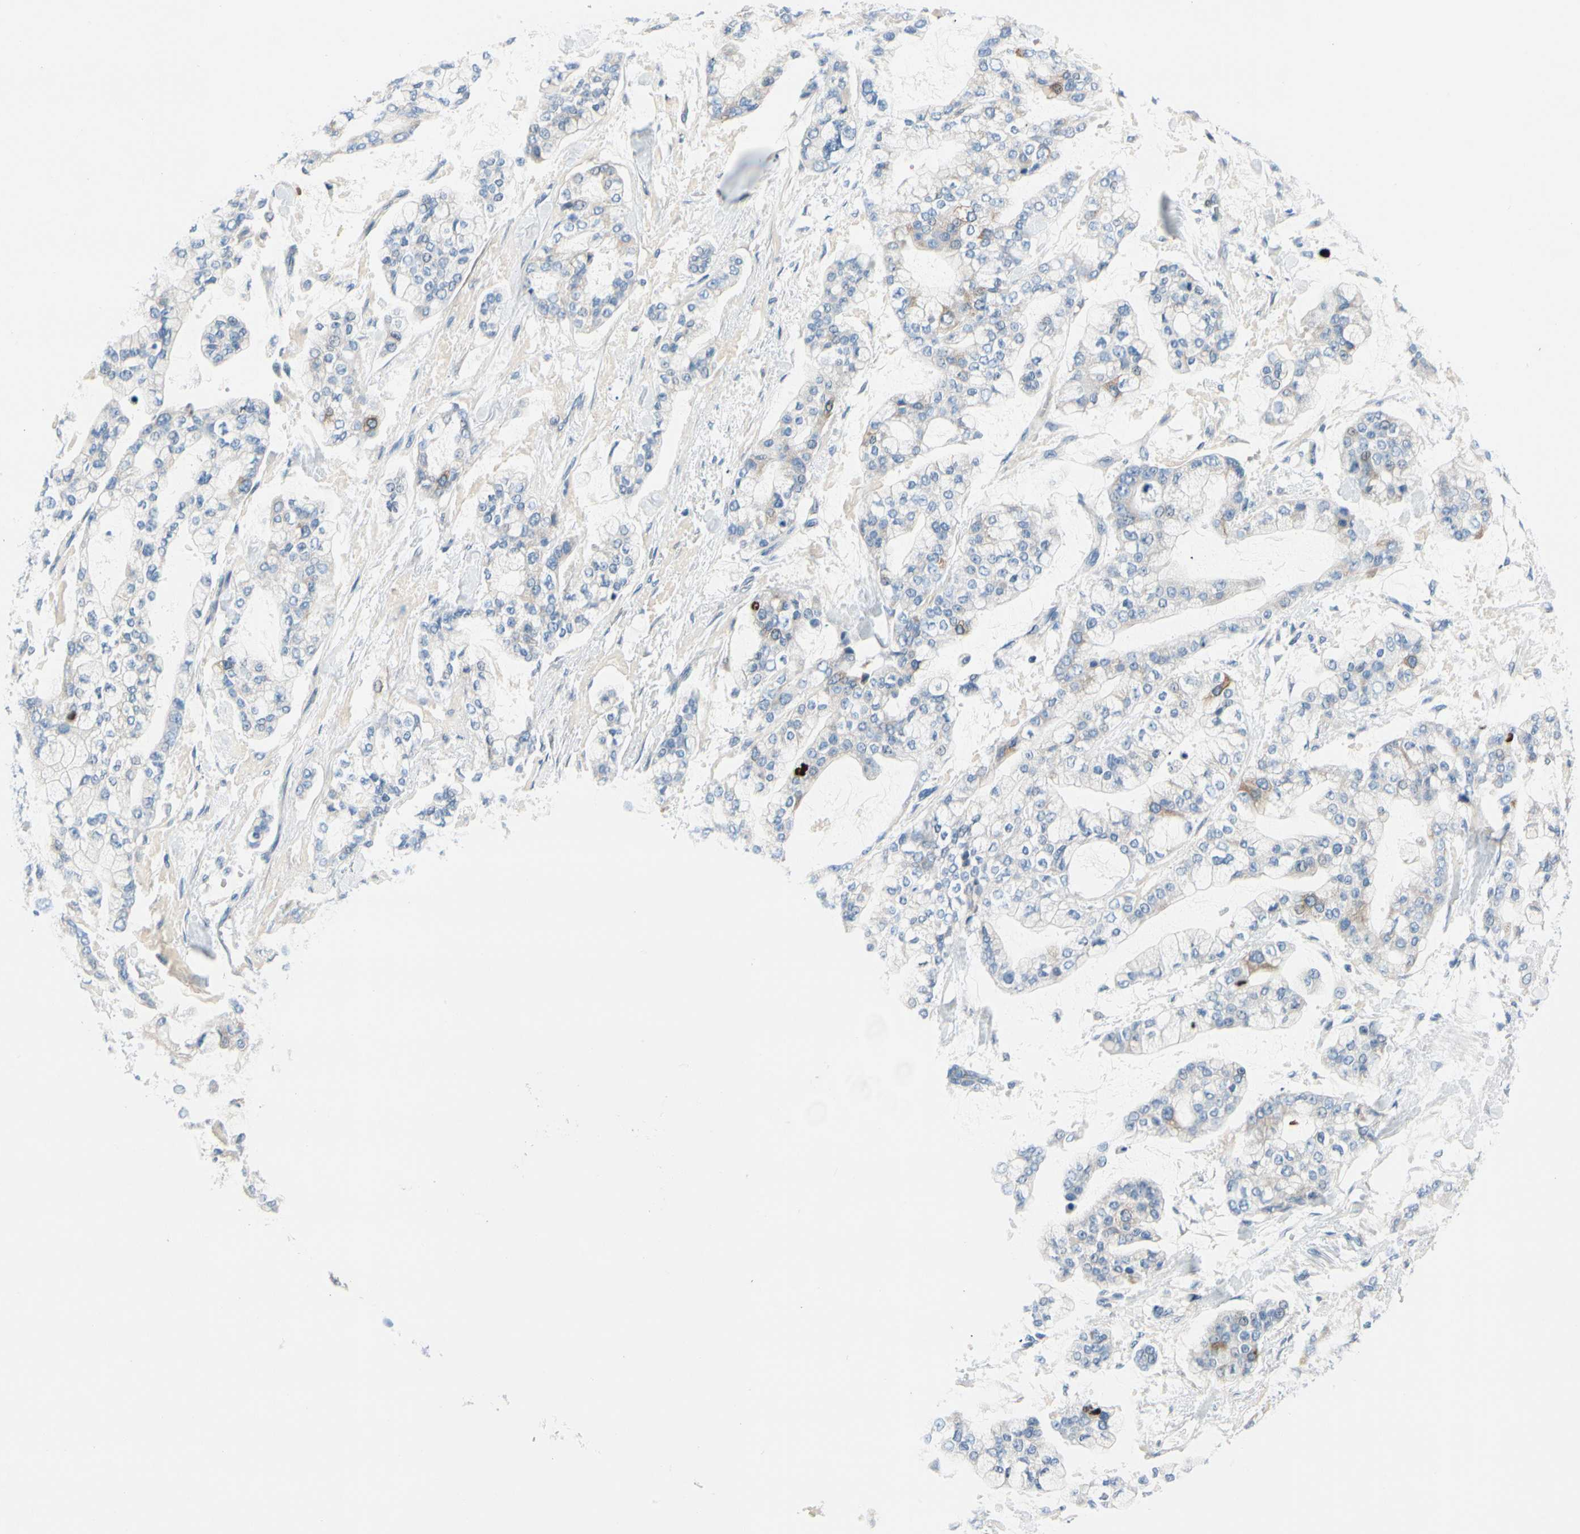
{"staining": {"intensity": "moderate", "quantity": "<25%", "location": "cytoplasmic/membranous"}, "tissue": "stomach cancer", "cell_type": "Tumor cells", "image_type": "cancer", "snomed": [{"axis": "morphology", "description": "Normal tissue, NOS"}, {"axis": "morphology", "description": "Adenocarcinoma, NOS"}, {"axis": "topography", "description": "Stomach, upper"}, {"axis": "topography", "description": "Stomach"}], "caption": "Adenocarcinoma (stomach) was stained to show a protein in brown. There is low levels of moderate cytoplasmic/membranous positivity in approximately <25% of tumor cells.", "gene": "CKAP2", "patient": {"sex": "male", "age": 76}}